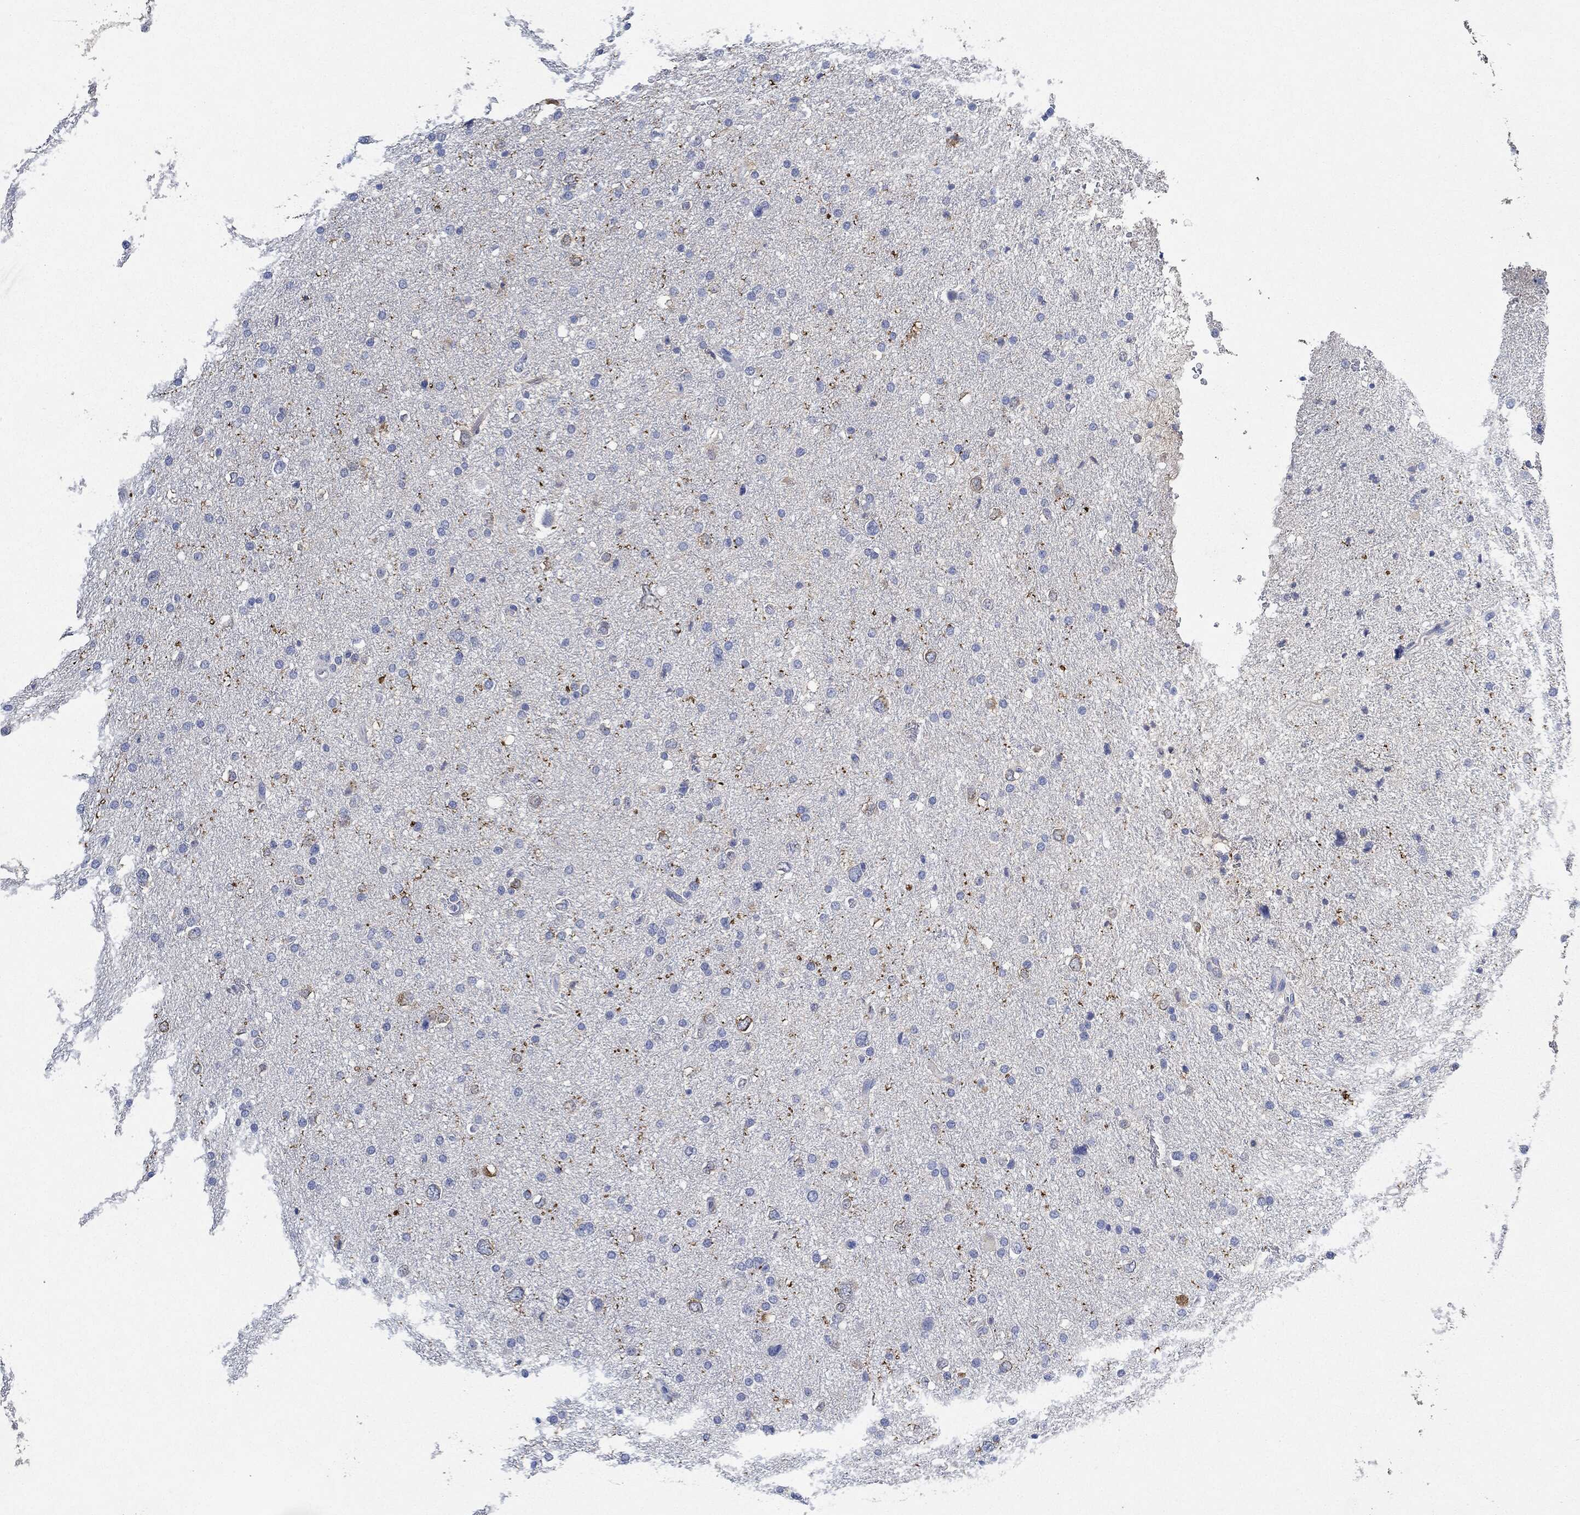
{"staining": {"intensity": "negative", "quantity": "none", "location": "none"}, "tissue": "glioma", "cell_type": "Tumor cells", "image_type": "cancer", "snomed": [{"axis": "morphology", "description": "Glioma, malignant, Low grade"}, {"axis": "topography", "description": "Brain"}], "caption": "A histopathology image of malignant glioma (low-grade) stained for a protein displays no brown staining in tumor cells.", "gene": "IGLV6-57", "patient": {"sex": "female", "age": 37}}